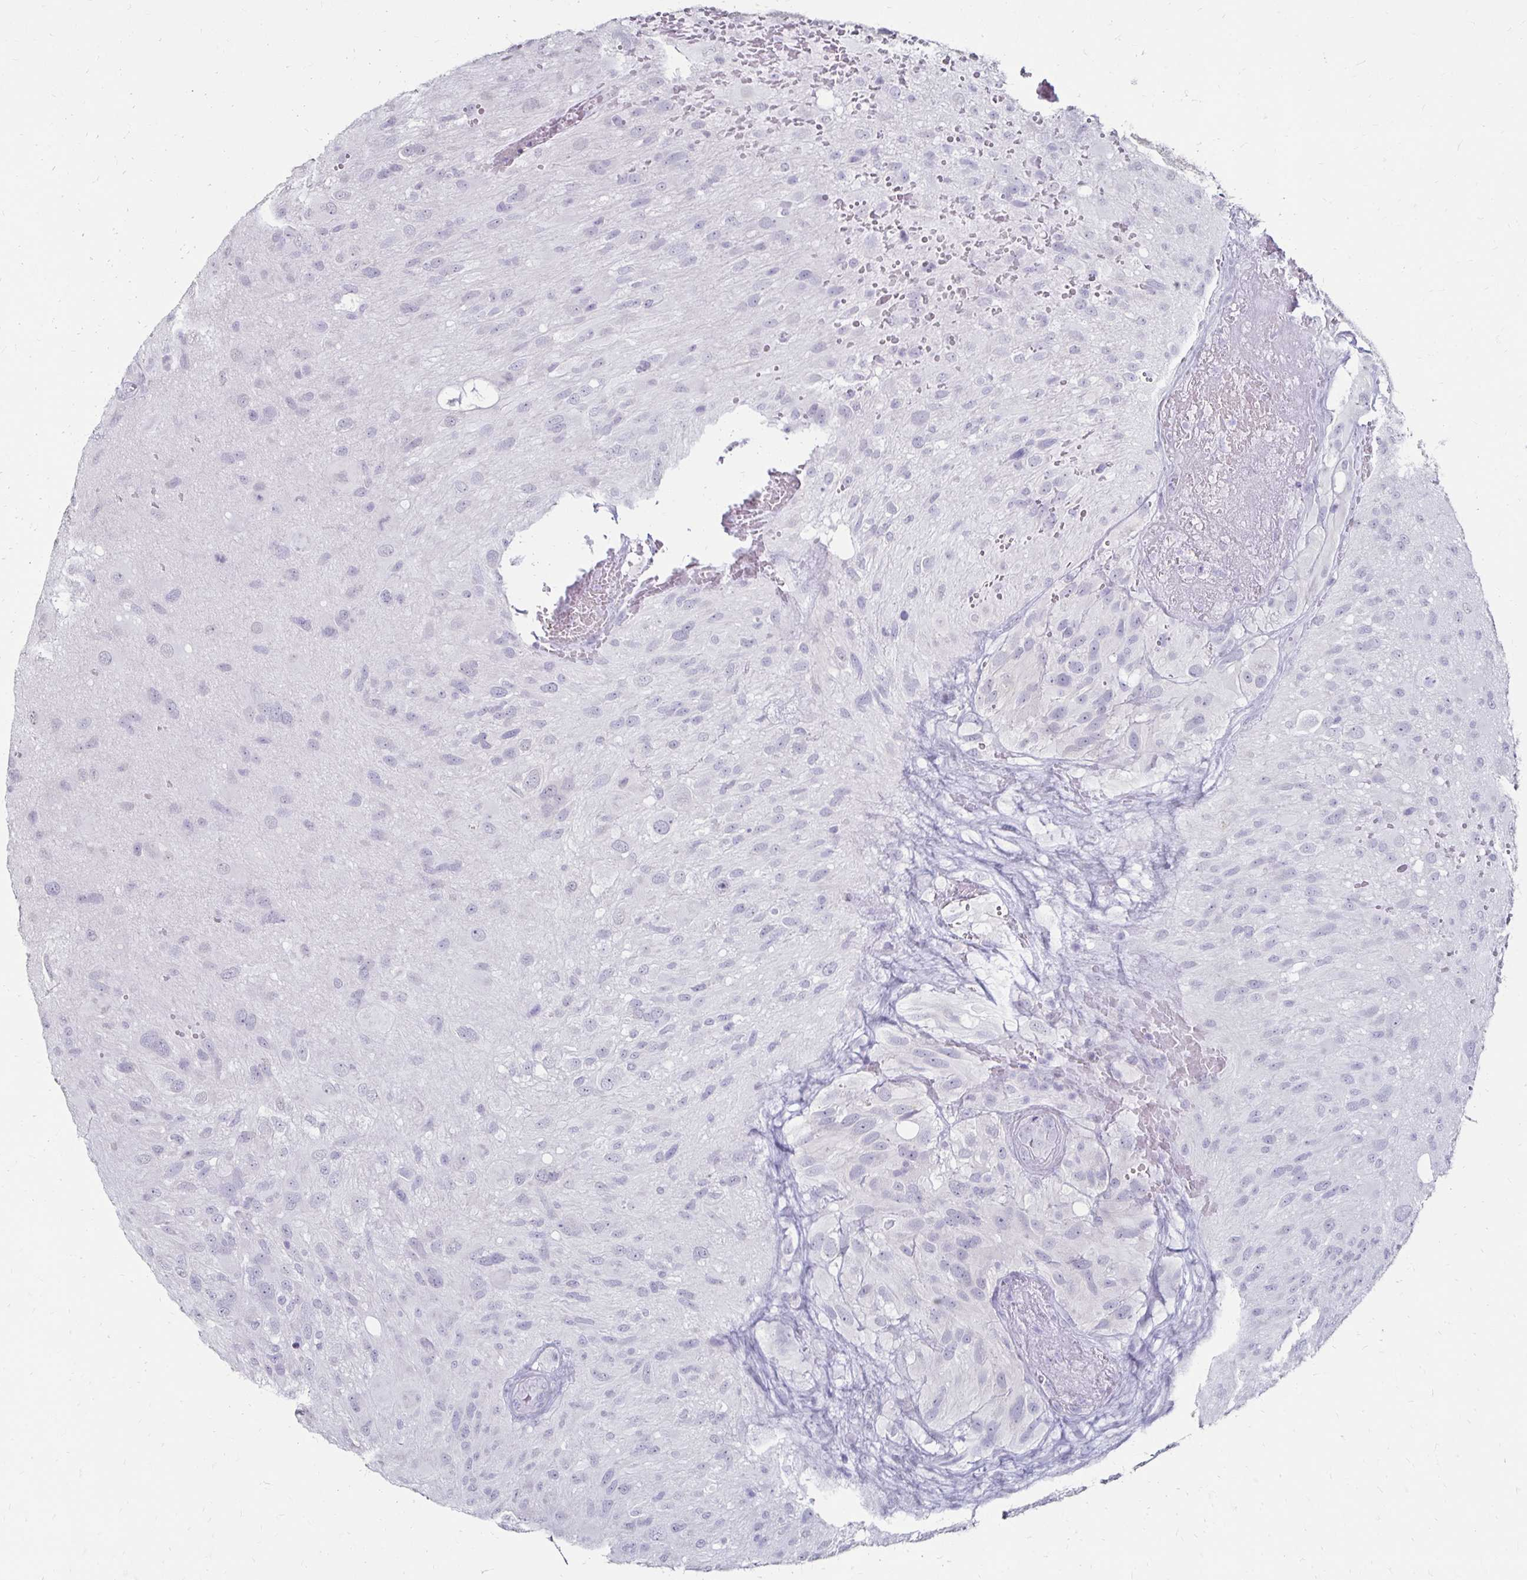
{"staining": {"intensity": "negative", "quantity": "none", "location": "none"}, "tissue": "glioma", "cell_type": "Tumor cells", "image_type": "cancer", "snomed": [{"axis": "morphology", "description": "Glioma, malignant, High grade"}, {"axis": "topography", "description": "Brain"}], "caption": "A high-resolution image shows immunohistochemistry staining of malignant glioma (high-grade), which reveals no significant staining in tumor cells.", "gene": "TOMM34", "patient": {"sex": "male", "age": 53}}